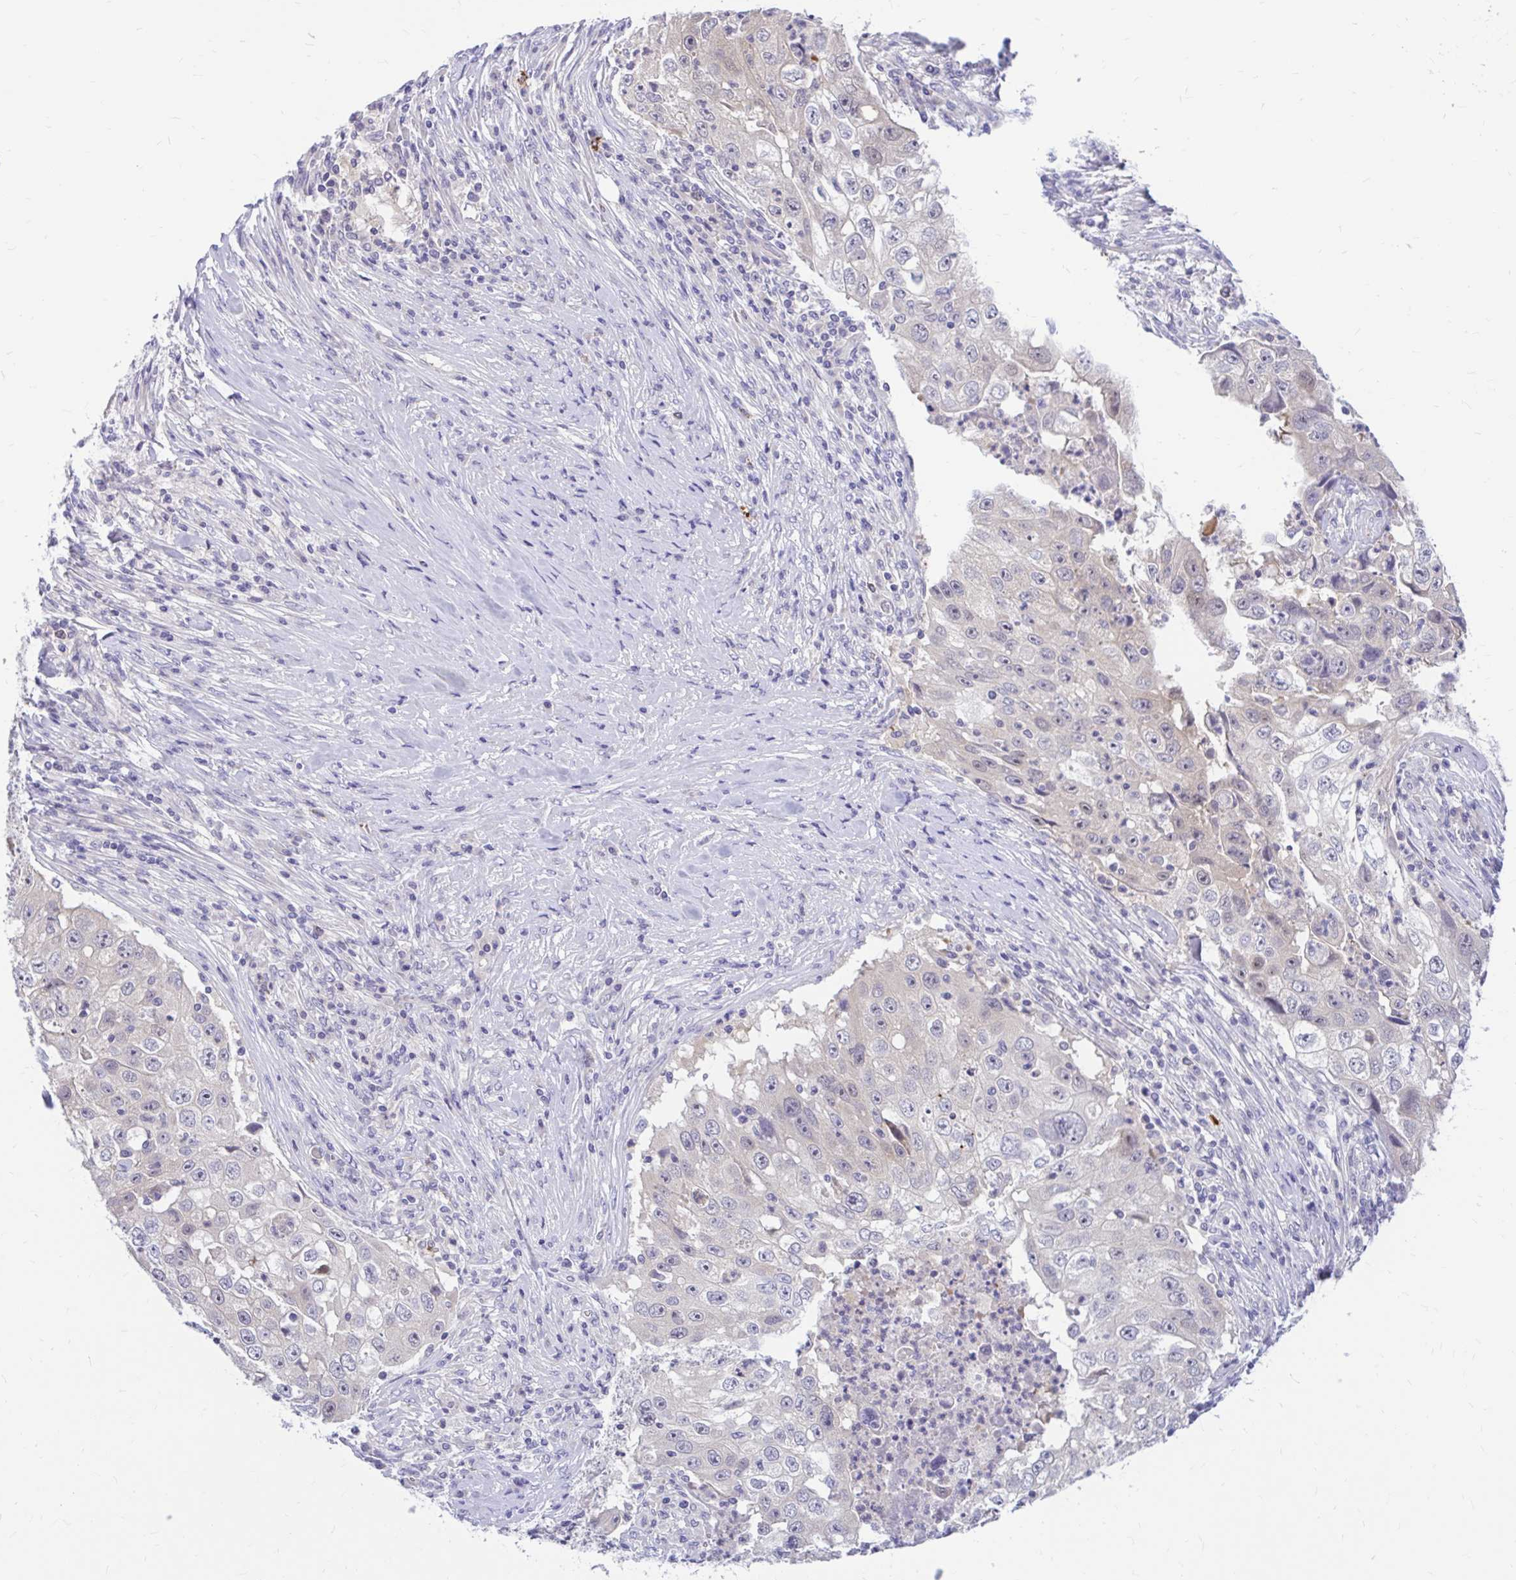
{"staining": {"intensity": "negative", "quantity": "none", "location": "none"}, "tissue": "lung cancer", "cell_type": "Tumor cells", "image_type": "cancer", "snomed": [{"axis": "morphology", "description": "Squamous cell carcinoma, NOS"}, {"axis": "topography", "description": "Lung"}], "caption": "Tumor cells are negative for brown protein staining in lung squamous cell carcinoma.", "gene": "MAP1LC3A", "patient": {"sex": "male", "age": 64}}